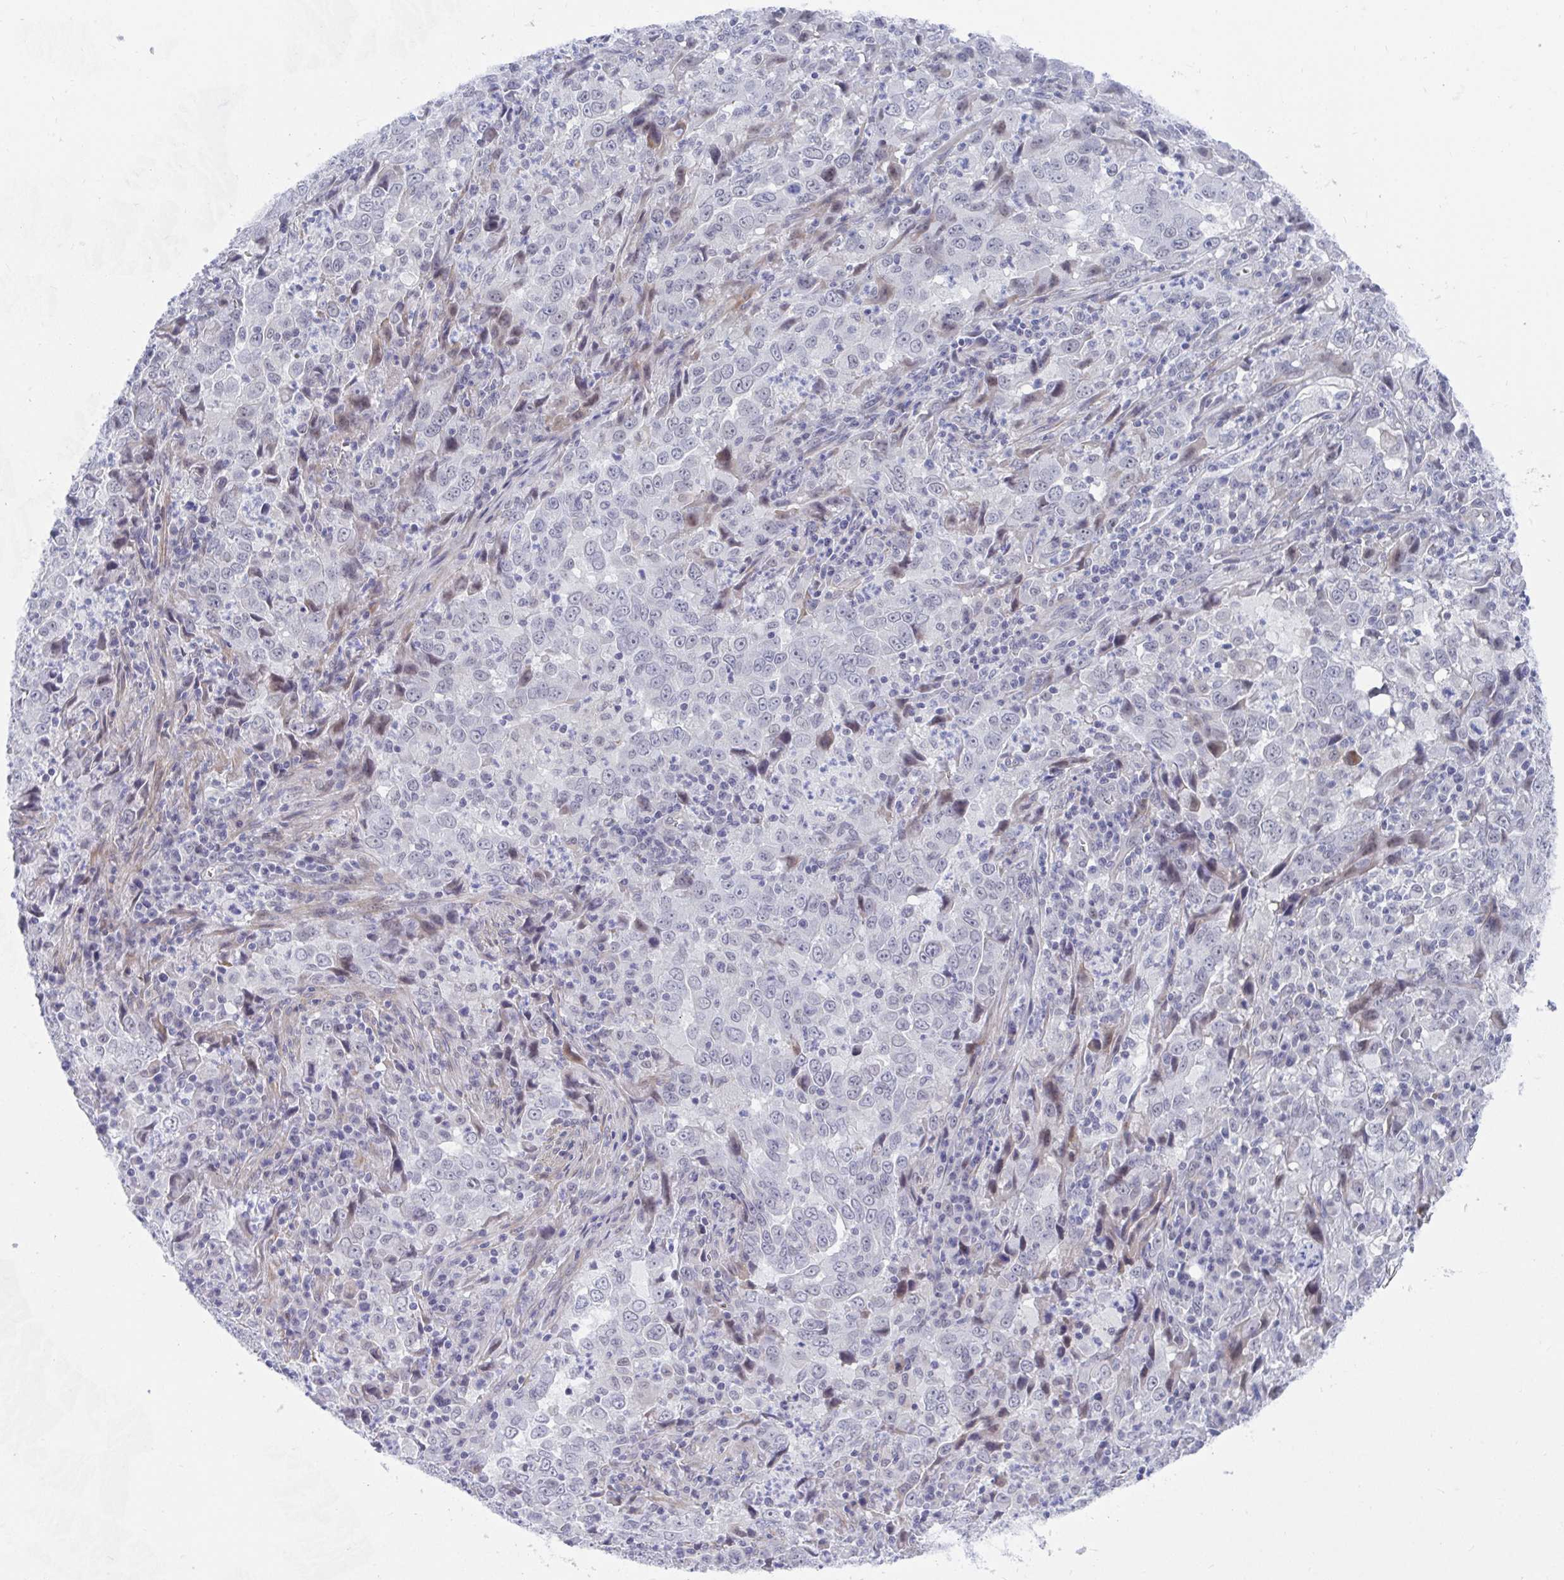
{"staining": {"intensity": "negative", "quantity": "none", "location": "none"}, "tissue": "lung cancer", "cell_type": "Tumor cells", "image_type": "cancer", "snomed": [{"axis": "morphology", "description": "Adenocarcinoma, NOS"}, {"axis": "topography", "description": "Lung"}], "caption": "Tumor cells show no significant protein staining in adenocarcinoma (lung). (Brightfield microscopy of DAB immunohistochemistry (IHC) at high magnification).", "gene": "DAOA", "patient": {"sex": "male", "age": 67}}